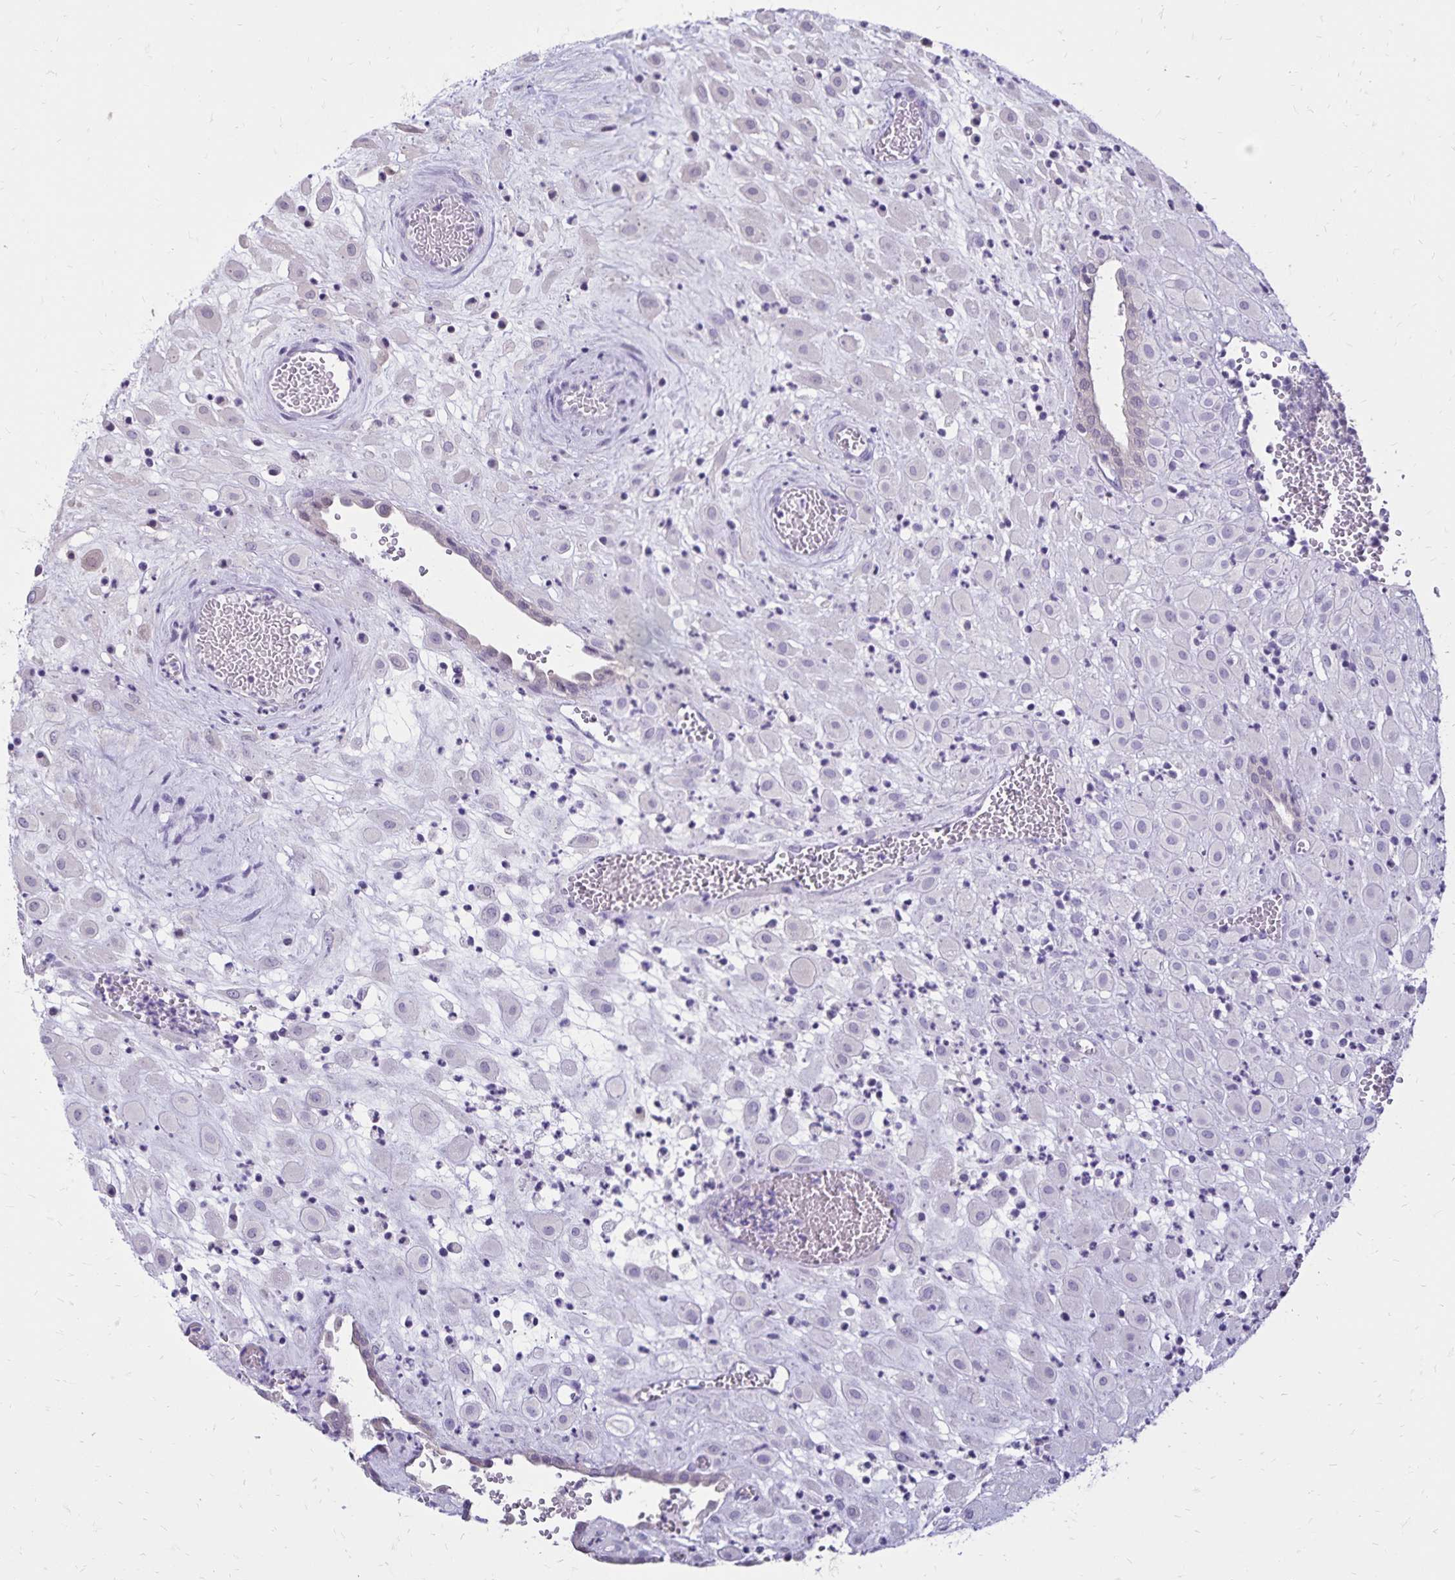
{"staining": {"intensity": "negative", "quantity": "none", "location": "none"}, "tissue": "placenta", "cell_type": "Decidual cells", "image_type": "normal", "snomed": [{"axis": "morphology", "description": "Normal tissue, NOS"}, {"axis": "topography", "description": "Placenta"}], "caption": "An immunohistochemistry (IHC) image of benign placenta is shown. There is no staining in decidual cells of placenta. (Stains: DAB immunohistochemistry (IHC) with hematoxylin counter stain, Microscopy: brightfield microscopy at high magnification).", "gene": "SH3GL3", "patient": {"sex": "female", "age": 24}}